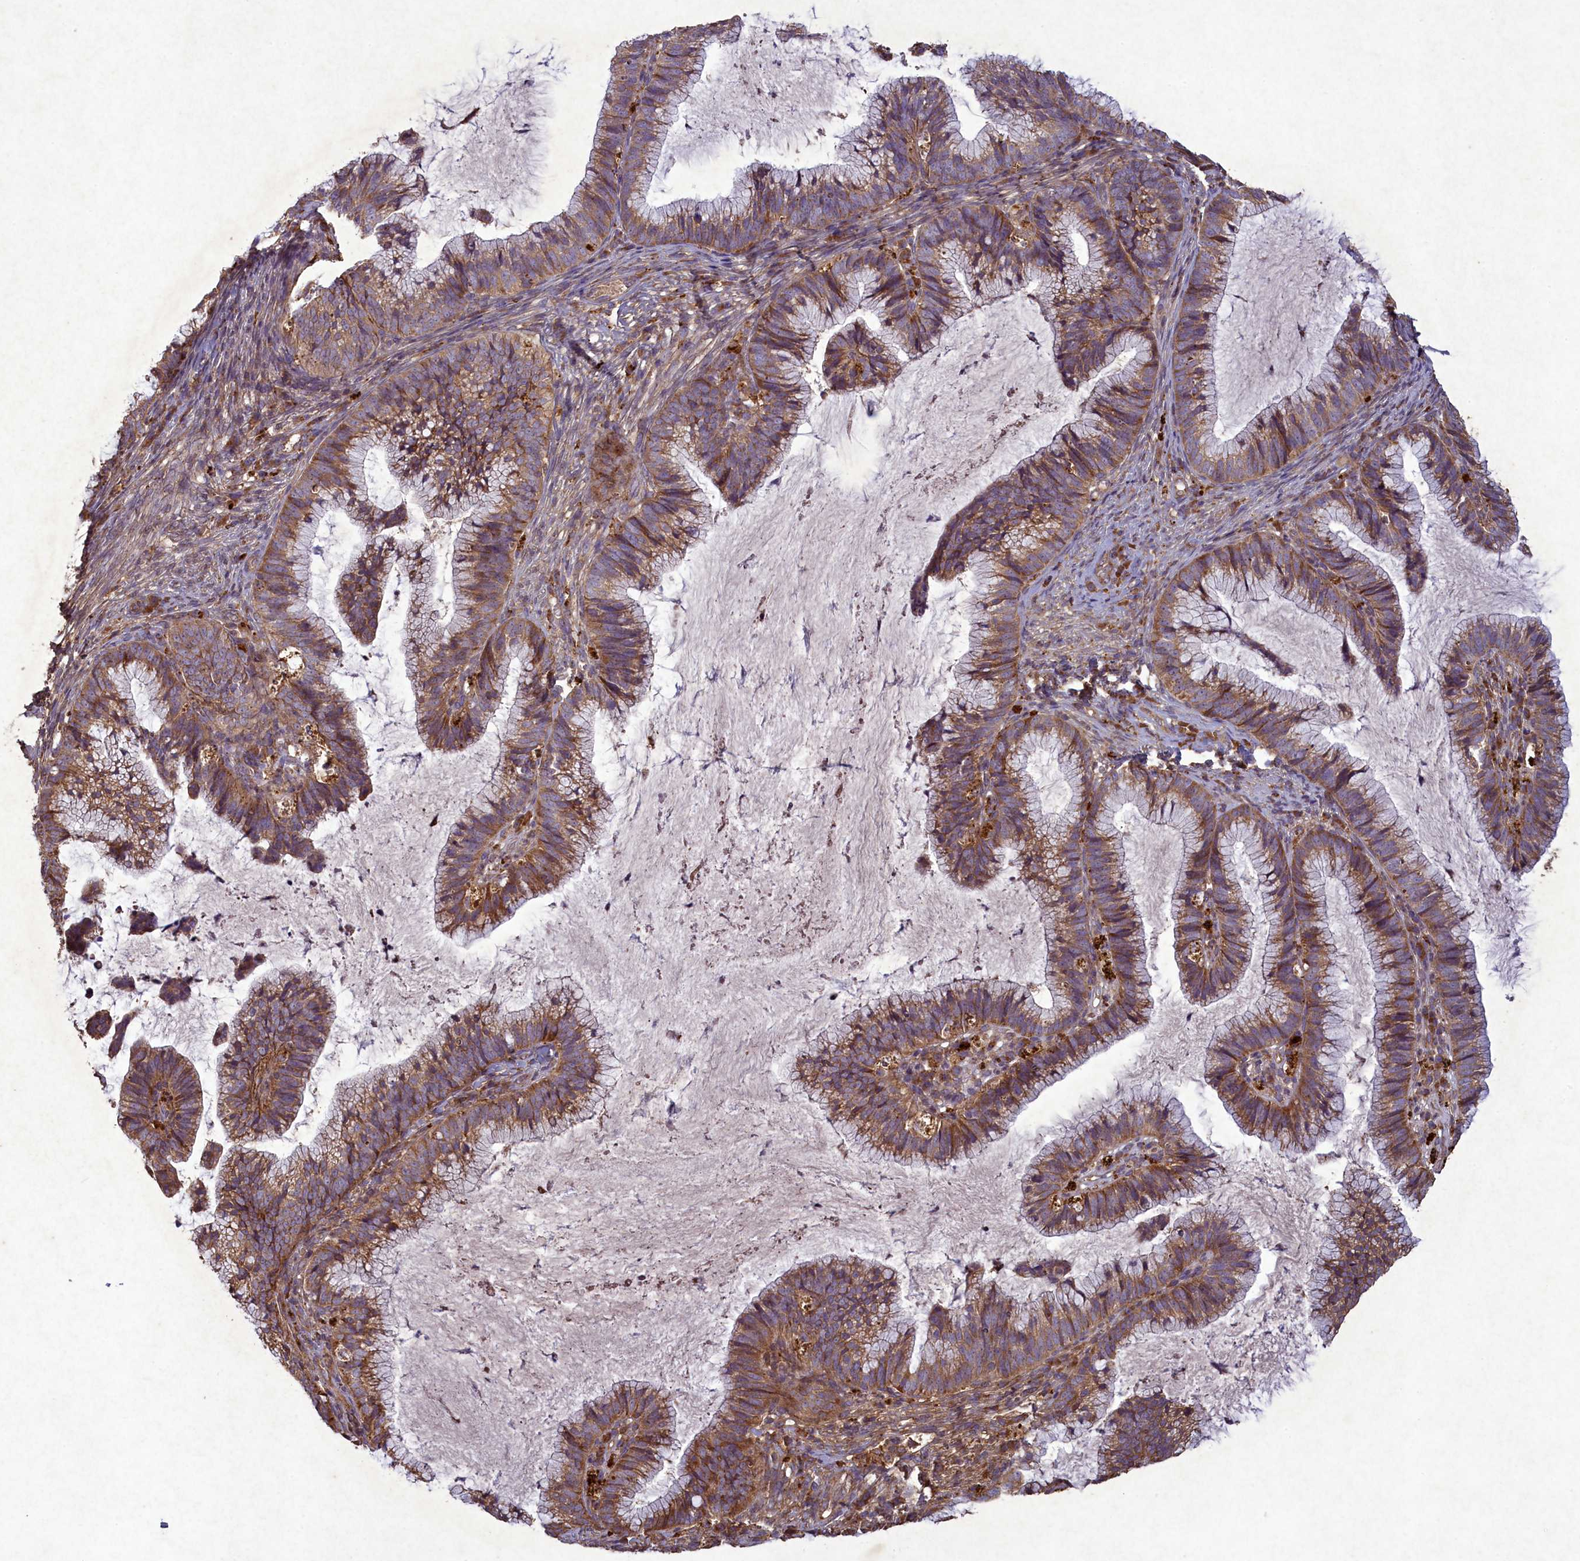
{"staining": {"intensity": "moderate", "quantity": "25%-75%", "location": "cytoplasmic/membranous"}, "tissue": "cervical cancer", "cell_type": "Tumor cells", "image_type": "cancer", "snomed": [{"axis": "morphology", "description": "Adenocarcinoma, NOS"}, {"axis": "topography", "description": "Cervix"}], "caption": "Cervical cancer (adenocarcinoma) tissue shows moderate cytoplasmic/membranous expression in approximately 25%-75% of tumor cells", "gene": "CIAO2B", "patient": {"sex": "female", "age": 36}}